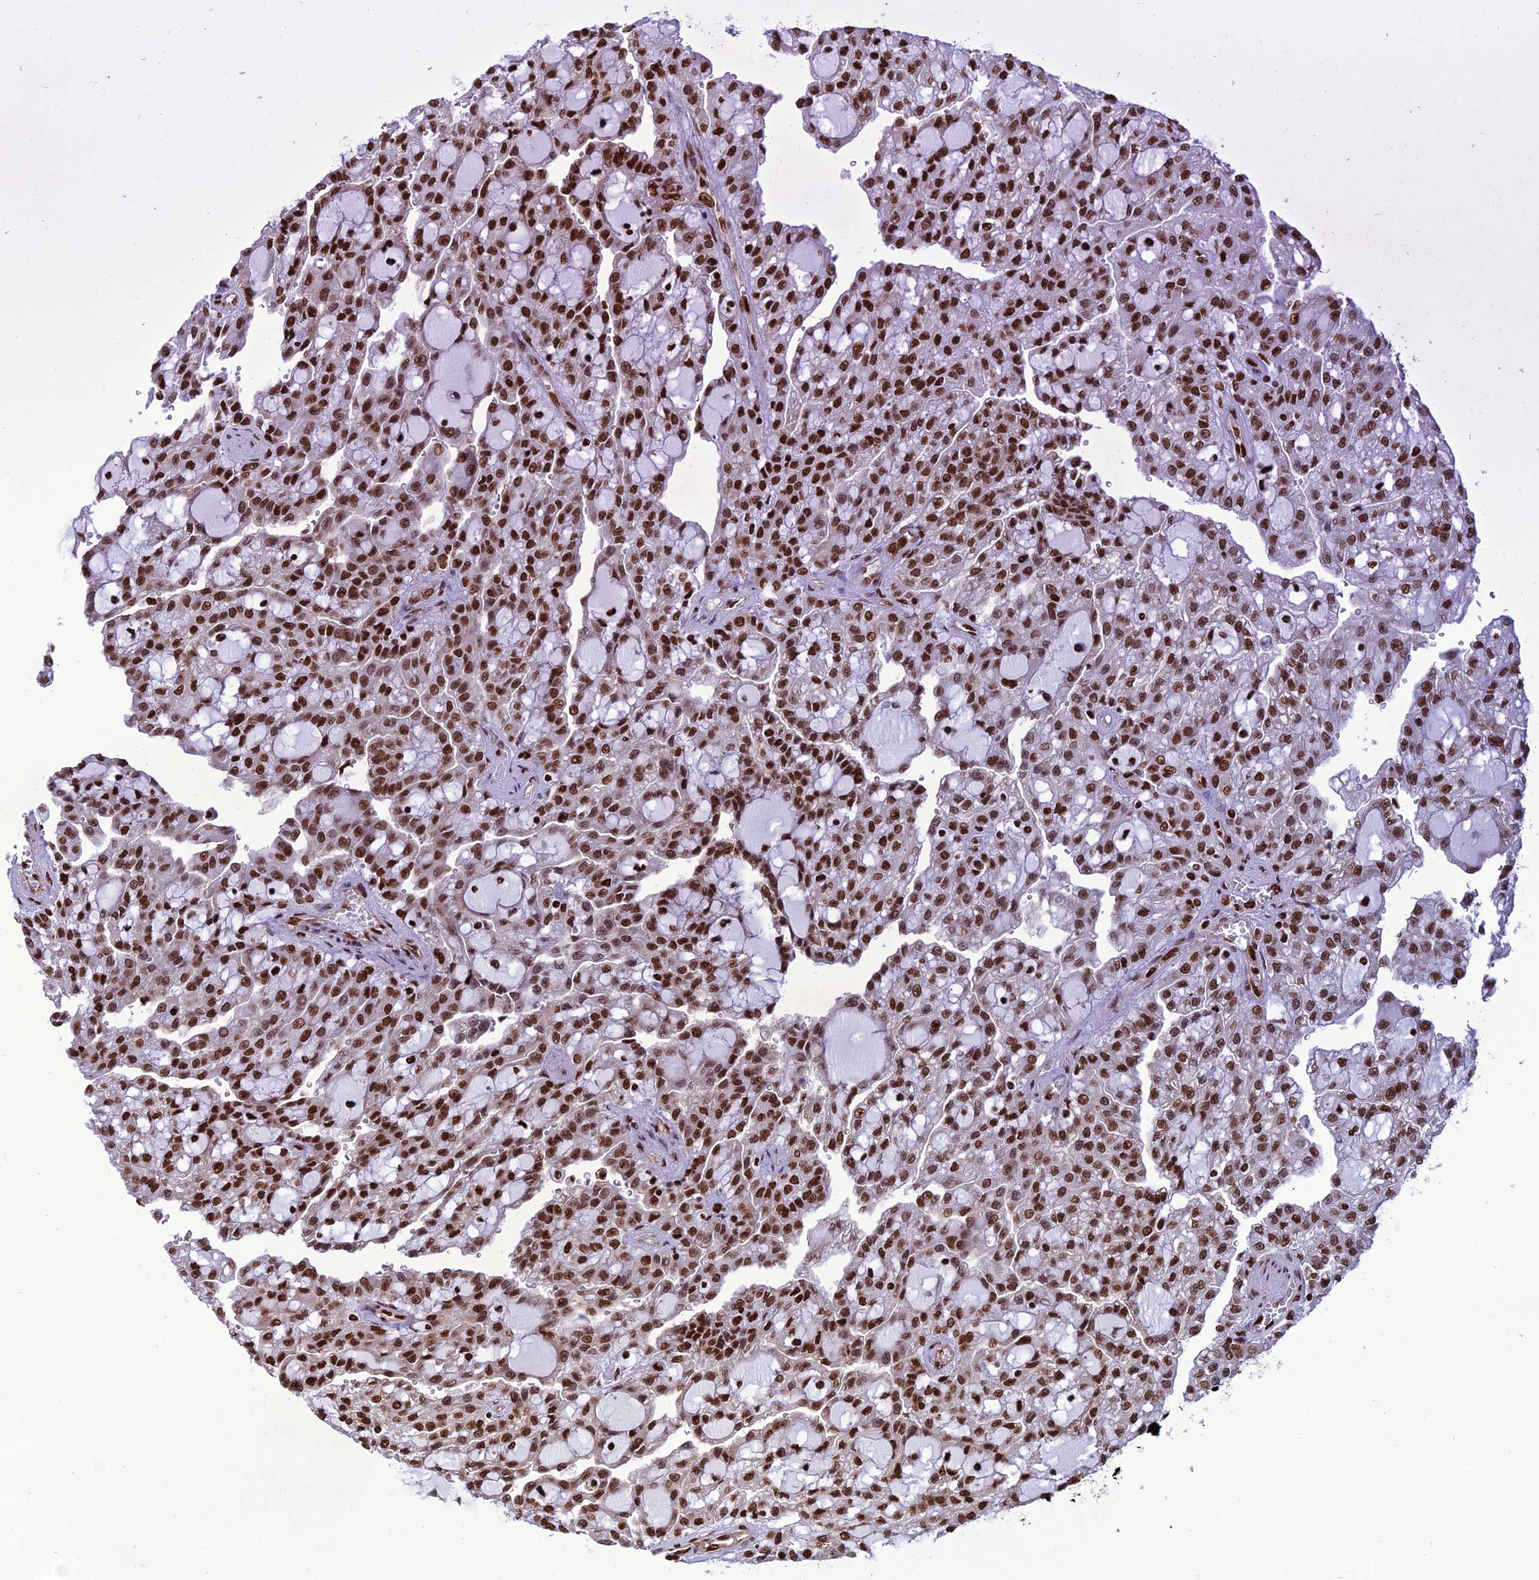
{"staining": {"intensity": "moderate", "quantity": ">75%", "location": "nuclear"}, "tissue": "renal cancer", "cell_type": "Tumor cells", "image_type": "cancer", "snomed": [{"axis": "morphology", "description": "Adenocarcinoma, NOS"}, {"axis": "topography", "description": "Kidney"}], "caption": "Human adenocarcinoma (renal) stained with a protein marker shows moderate staining in tumor cells.", "gene": "INO80E", "patient": {"sex": "male", "age": 63}}